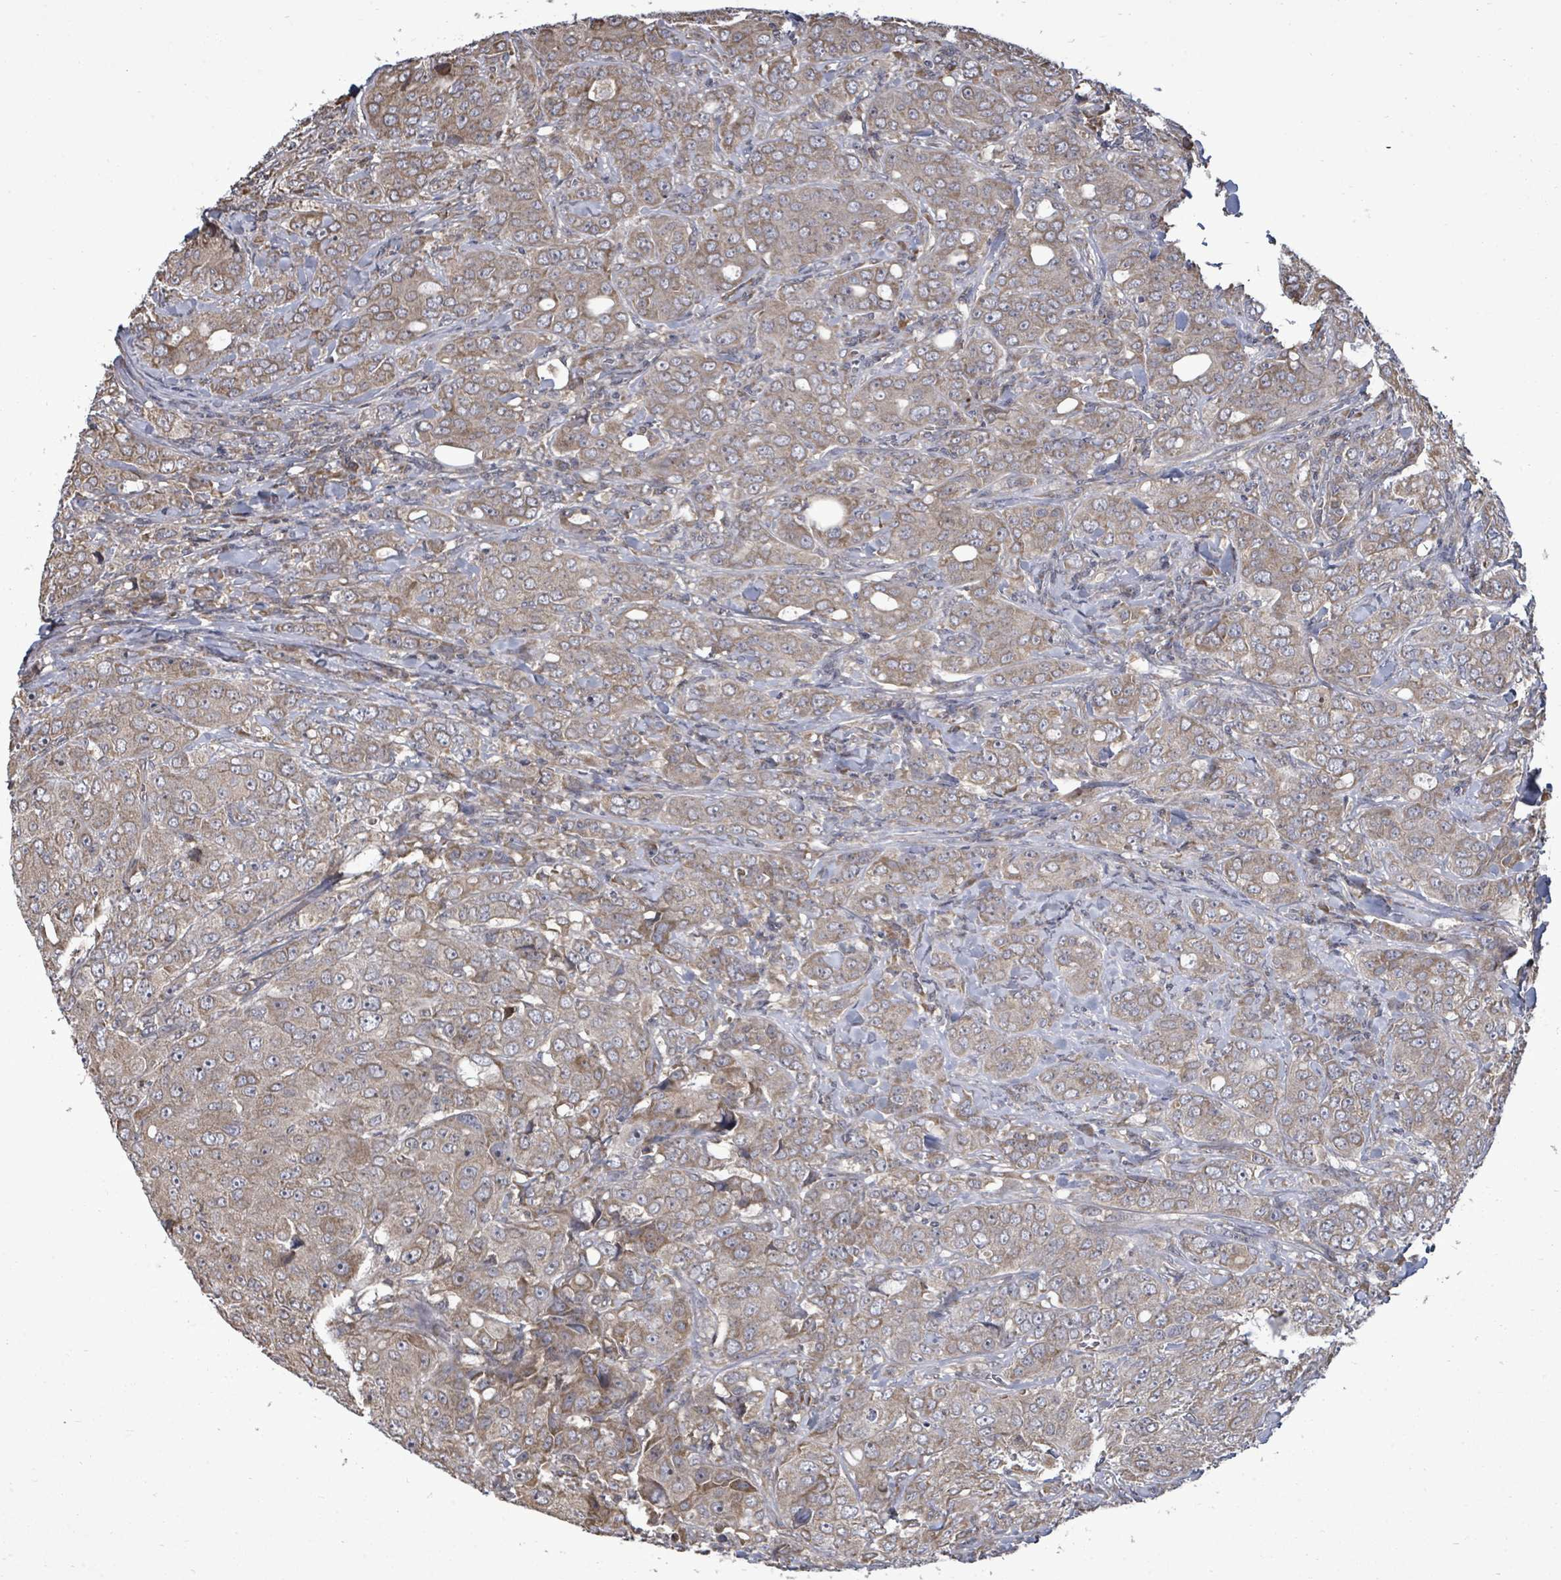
{"staining": {"intensity": "weak", "quantity": ">75%", "location": "cytoplasmic/membranous"}, "tissue": "breast cancer", "cell_type": "Tumor cells", "image_type": "cancer", "snomed": [{"axis": "morphology", "description": "Duct carcinoma"}, {"axis": "topography", "description": "Breast"}], "caption": "Protein analysis of breast cancer tissue demonstrates weak cytoplasmic/membranous positivity in about >75% of tumor cells. (Stains: DAB (3,3'-diaminobenzidine) in brown, nuclei in blue, Microscopy: brightfield microscopy at high magnification).", "gene": "POMGNT2", "patient": {"sex": "female", "age": 43}}